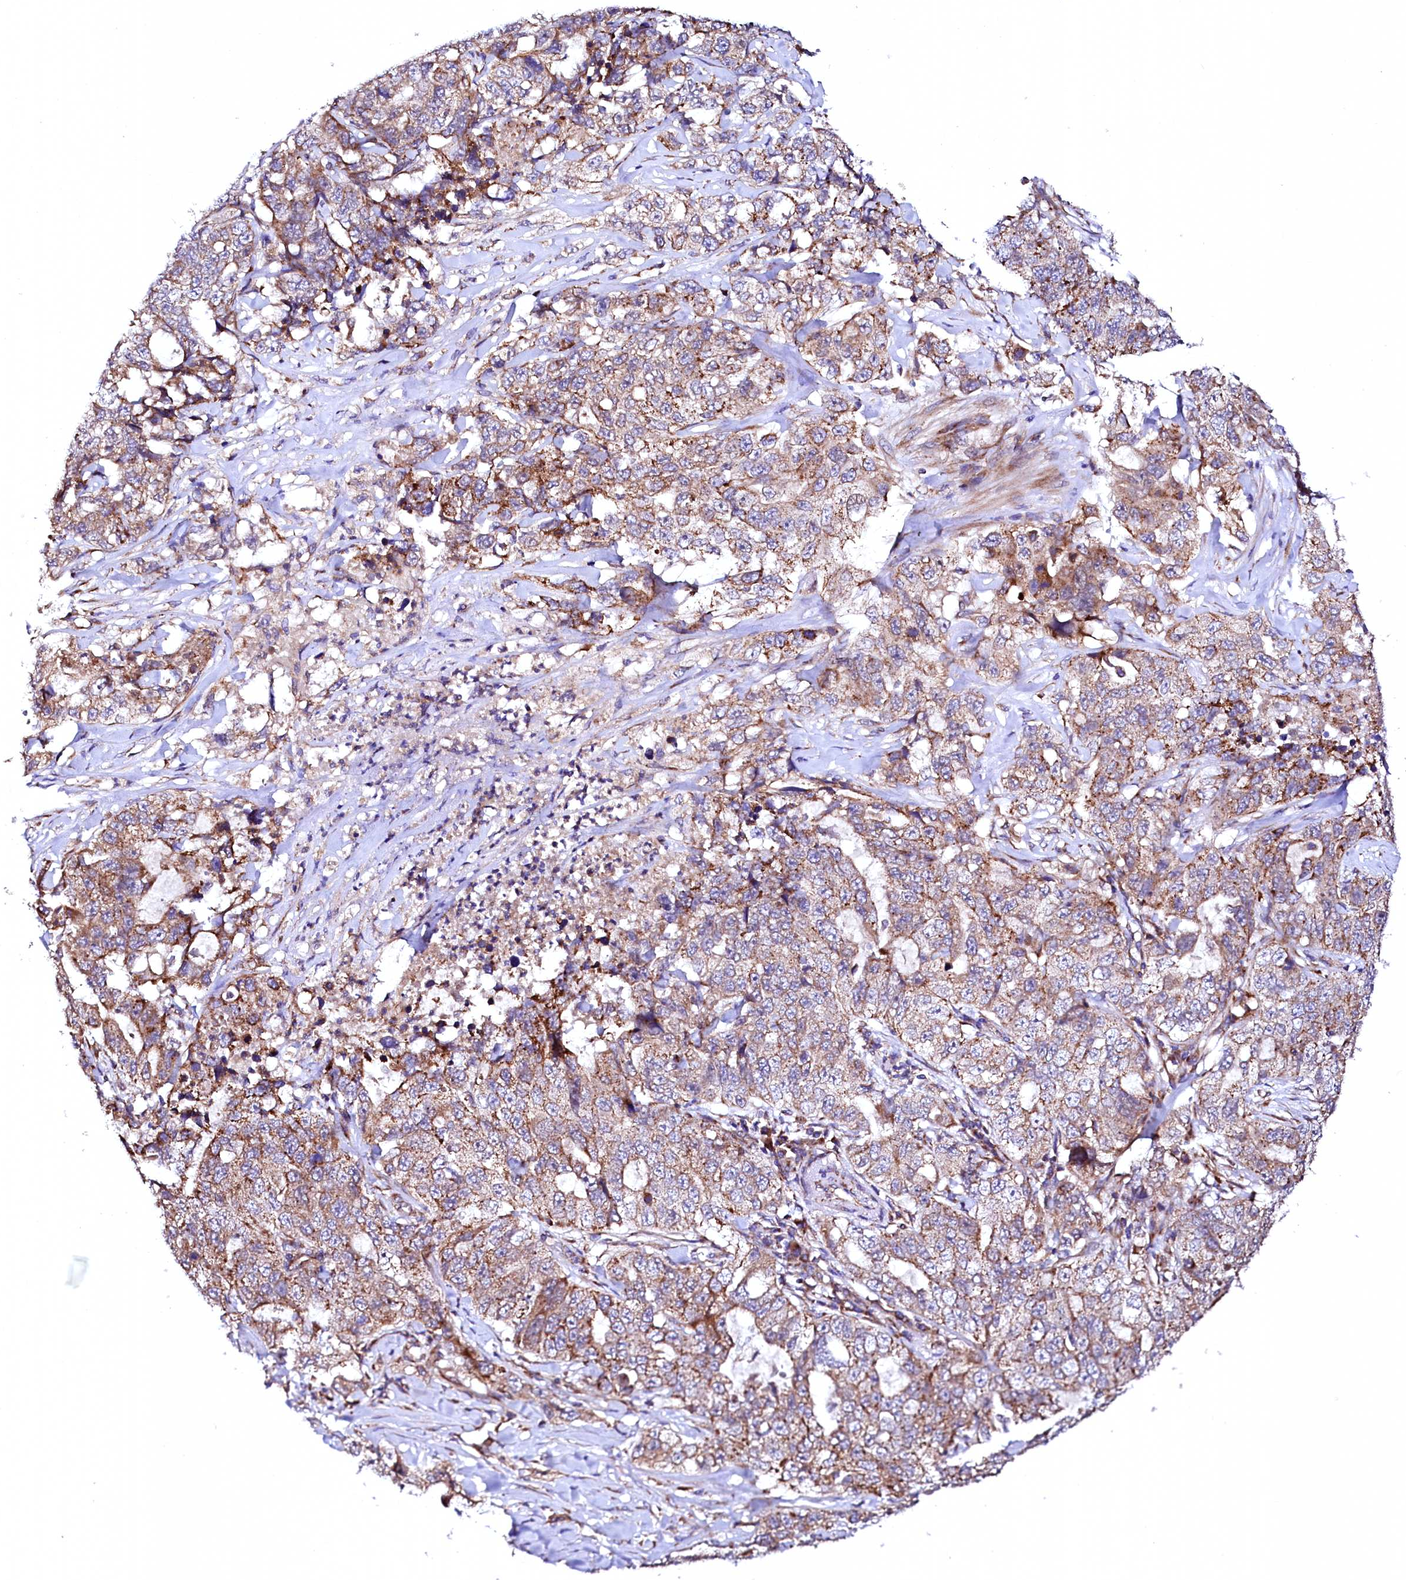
{"staining": {"intensity": "moderate", "quantity": ">75%", "location": "cytoplasmic/membranous"}, "tissue": "lung cancer", "cell_type": "Tumor cells", "image_type": "cancer", "snomed": [{"axis": "morphology", "description": "Adenocarcinoma, NOS"}, {"axis": "topography", "description": "Lung"}], "caption": "Lung adenocarcinoma stained with IHC reveals moderate cytoplasmic/membranous positivity in about >75% of tumor cells.", "gene": "UBE3C", "patient": {"sex": "female", "age": 51}}